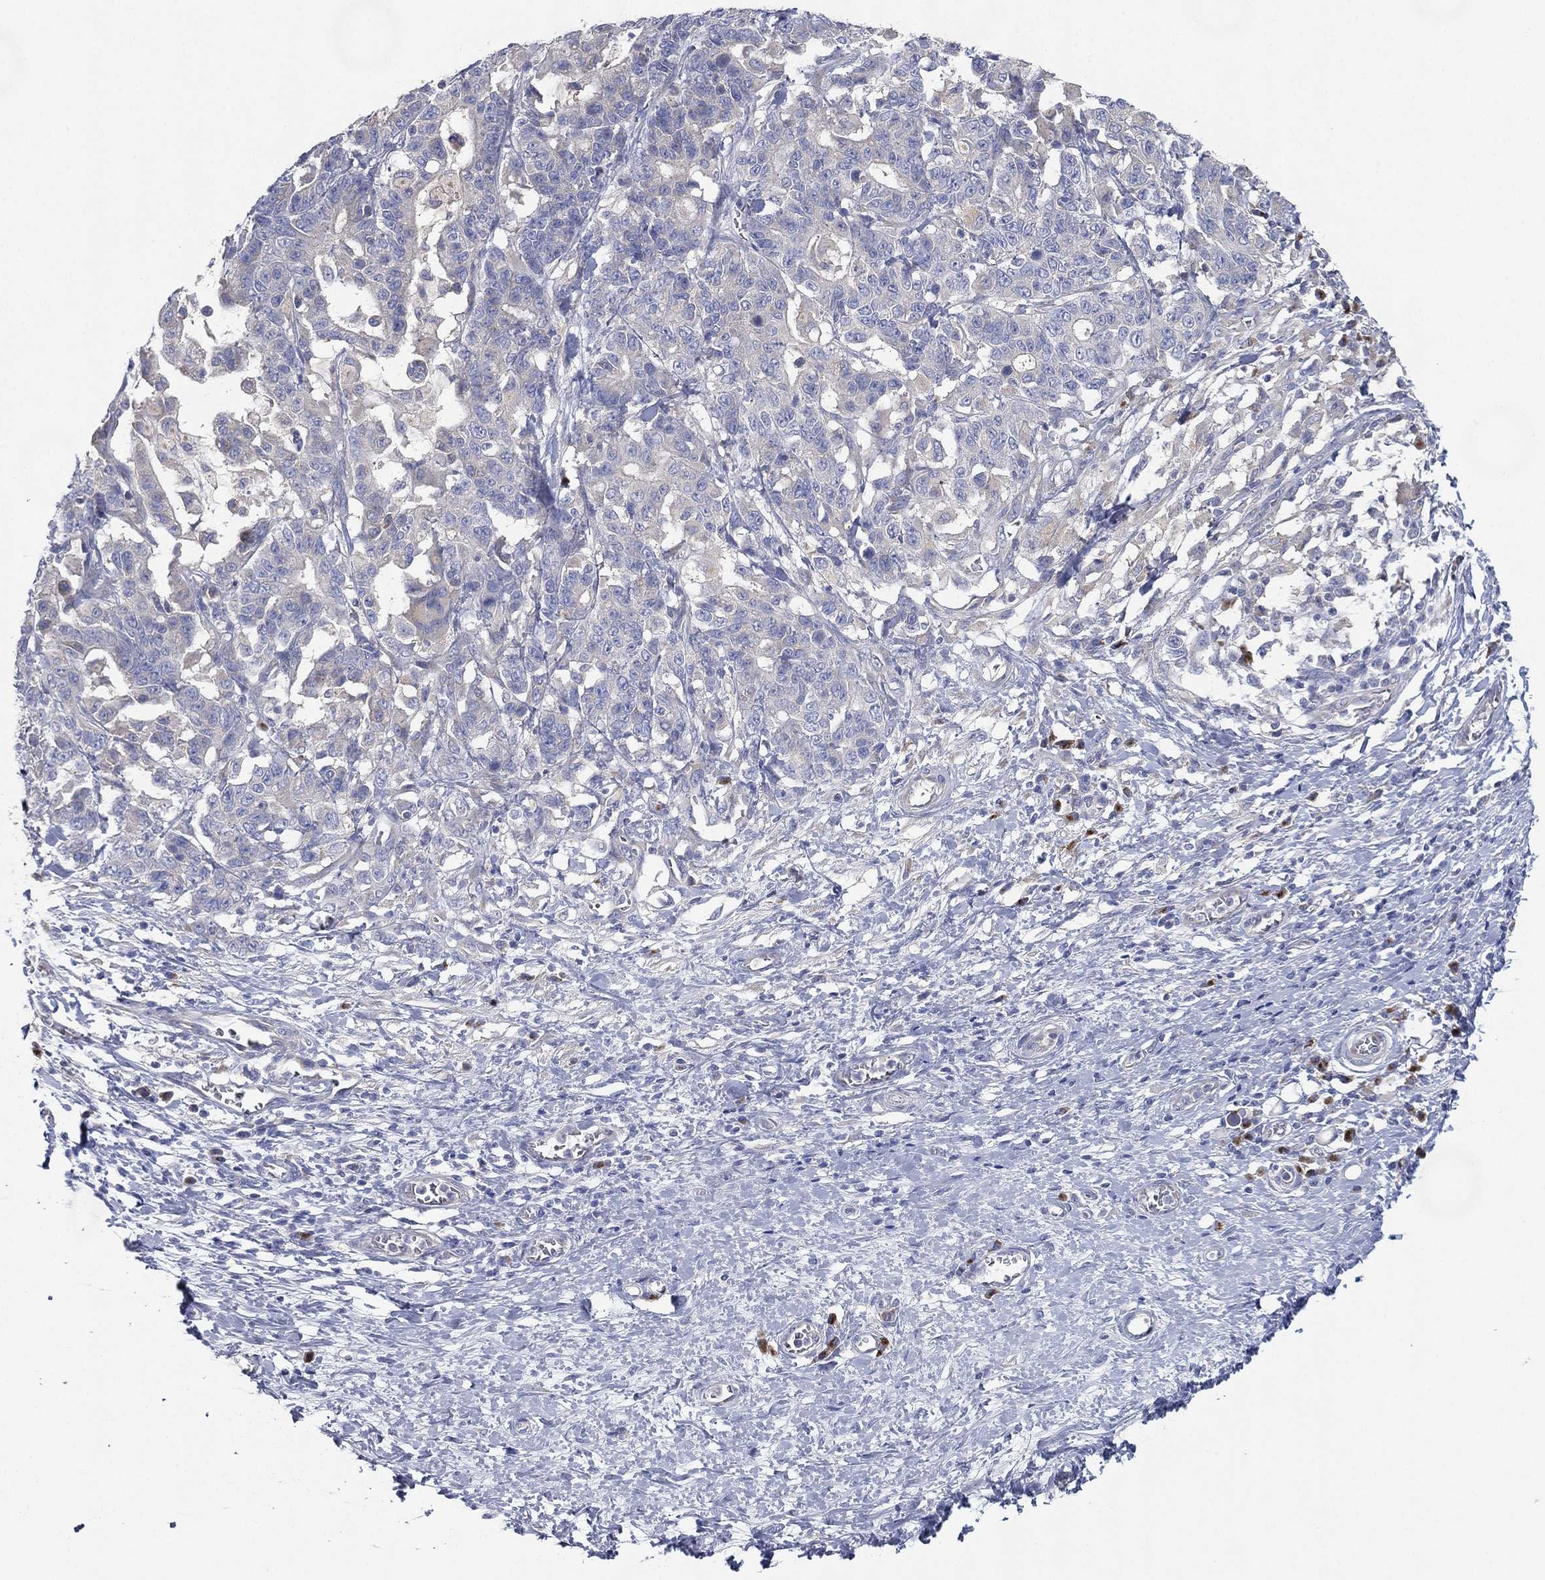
{"staining": {"intensity": "negative", "quantity": "none", "location": "none"}, "tissue": "stomach cancer", "cell_type": "Tumor cells", "image_type": "cancer", "snomed": [{"axis": "morphology", "description": "Normal tissue, NOS"}, {"axis": "morphology", "description": "Adenocarcinoma, NOS"}, {"axis": "topography", "description": "Stomach"}], "caption": "DAB (3,3'-diaminobenzidine) immunohistochemical staining of human stomach cancer (adenocarcinoma) demonstrates no significant staining in tumor cells. (IHC, brightfield microscopy, high magnification).", "gene": "ATP8A2", "patient": {"sex": "female", "age": 64}}